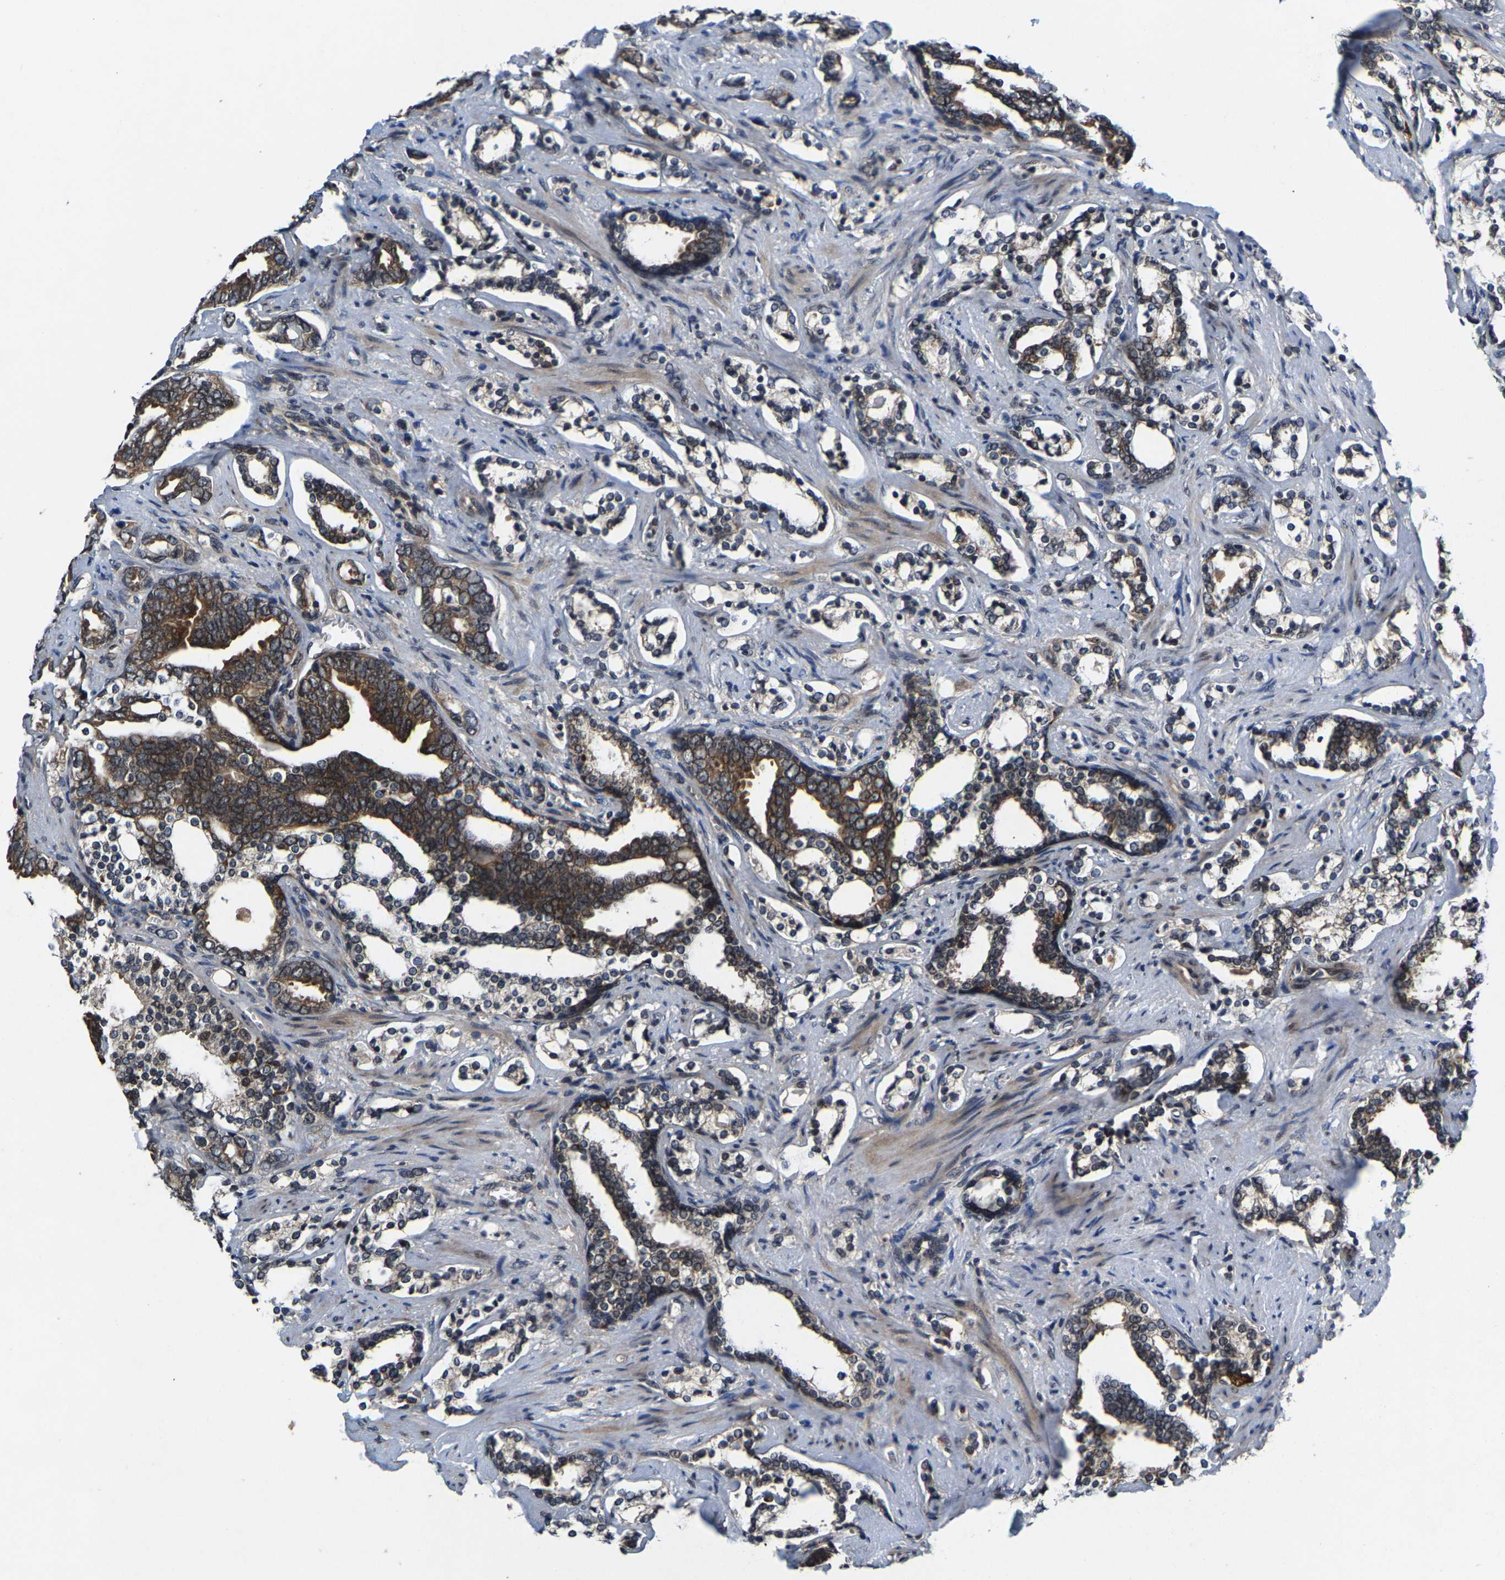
{"staining": {"intensity": "strong", "quantity": ">75%", "location": "cytoplasmic/membranous"}, "tissue": "prostate cancer", "cell_type": "Tumor cells", "image_type": "cancer", "snomed": [{"axis": "morphology", "description": "Adenocarcinoma, Medium grade"}, {"axis": "topography", "description": "Prostate"}], "caption": "IHC of prostate cancer reveals high levels of strong cytoplasmic/membranous expression in approximately >75% of tumor cells.", "gene": "HUWE1", "patient": {"sex": "male", "age": 67}}